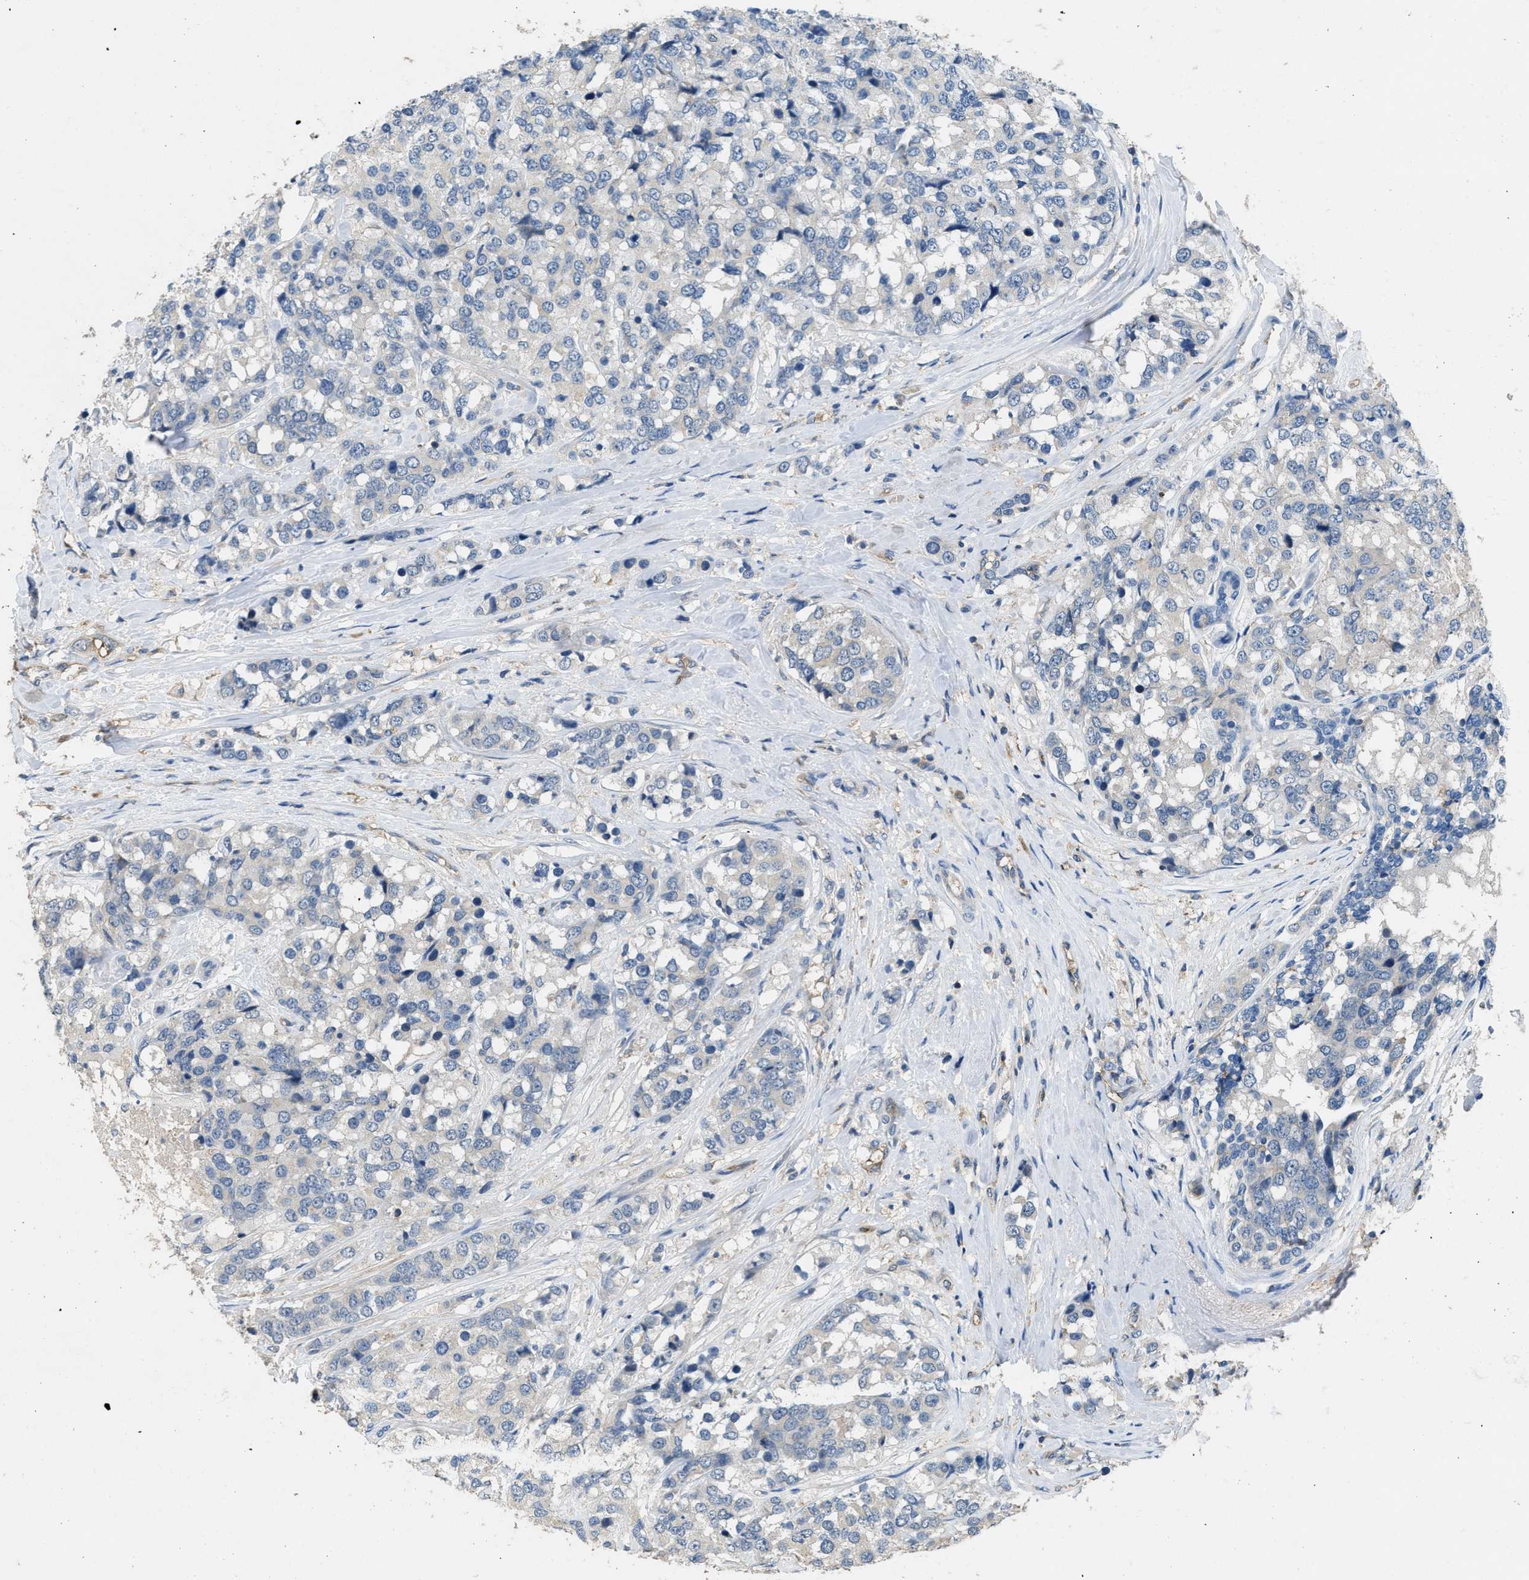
{"staining": {"intensity": "negative", "quantity": "none", "location": "none"}, "tissue": "breast cancer", "cell_type": "Tumor cells", "image_type": "cancer", "snomed": [{"axis": "morphology", "description": "Lobular carcinoma"}, {"axis": "topography", "description": "Breast"}], "caption": "Immunohistochemical staining of human breast lobular carcinoma demonstrates no significant staining in tumor cells.", "gene": "DGKE", "patient": {"sex": "female", "age": 59}}